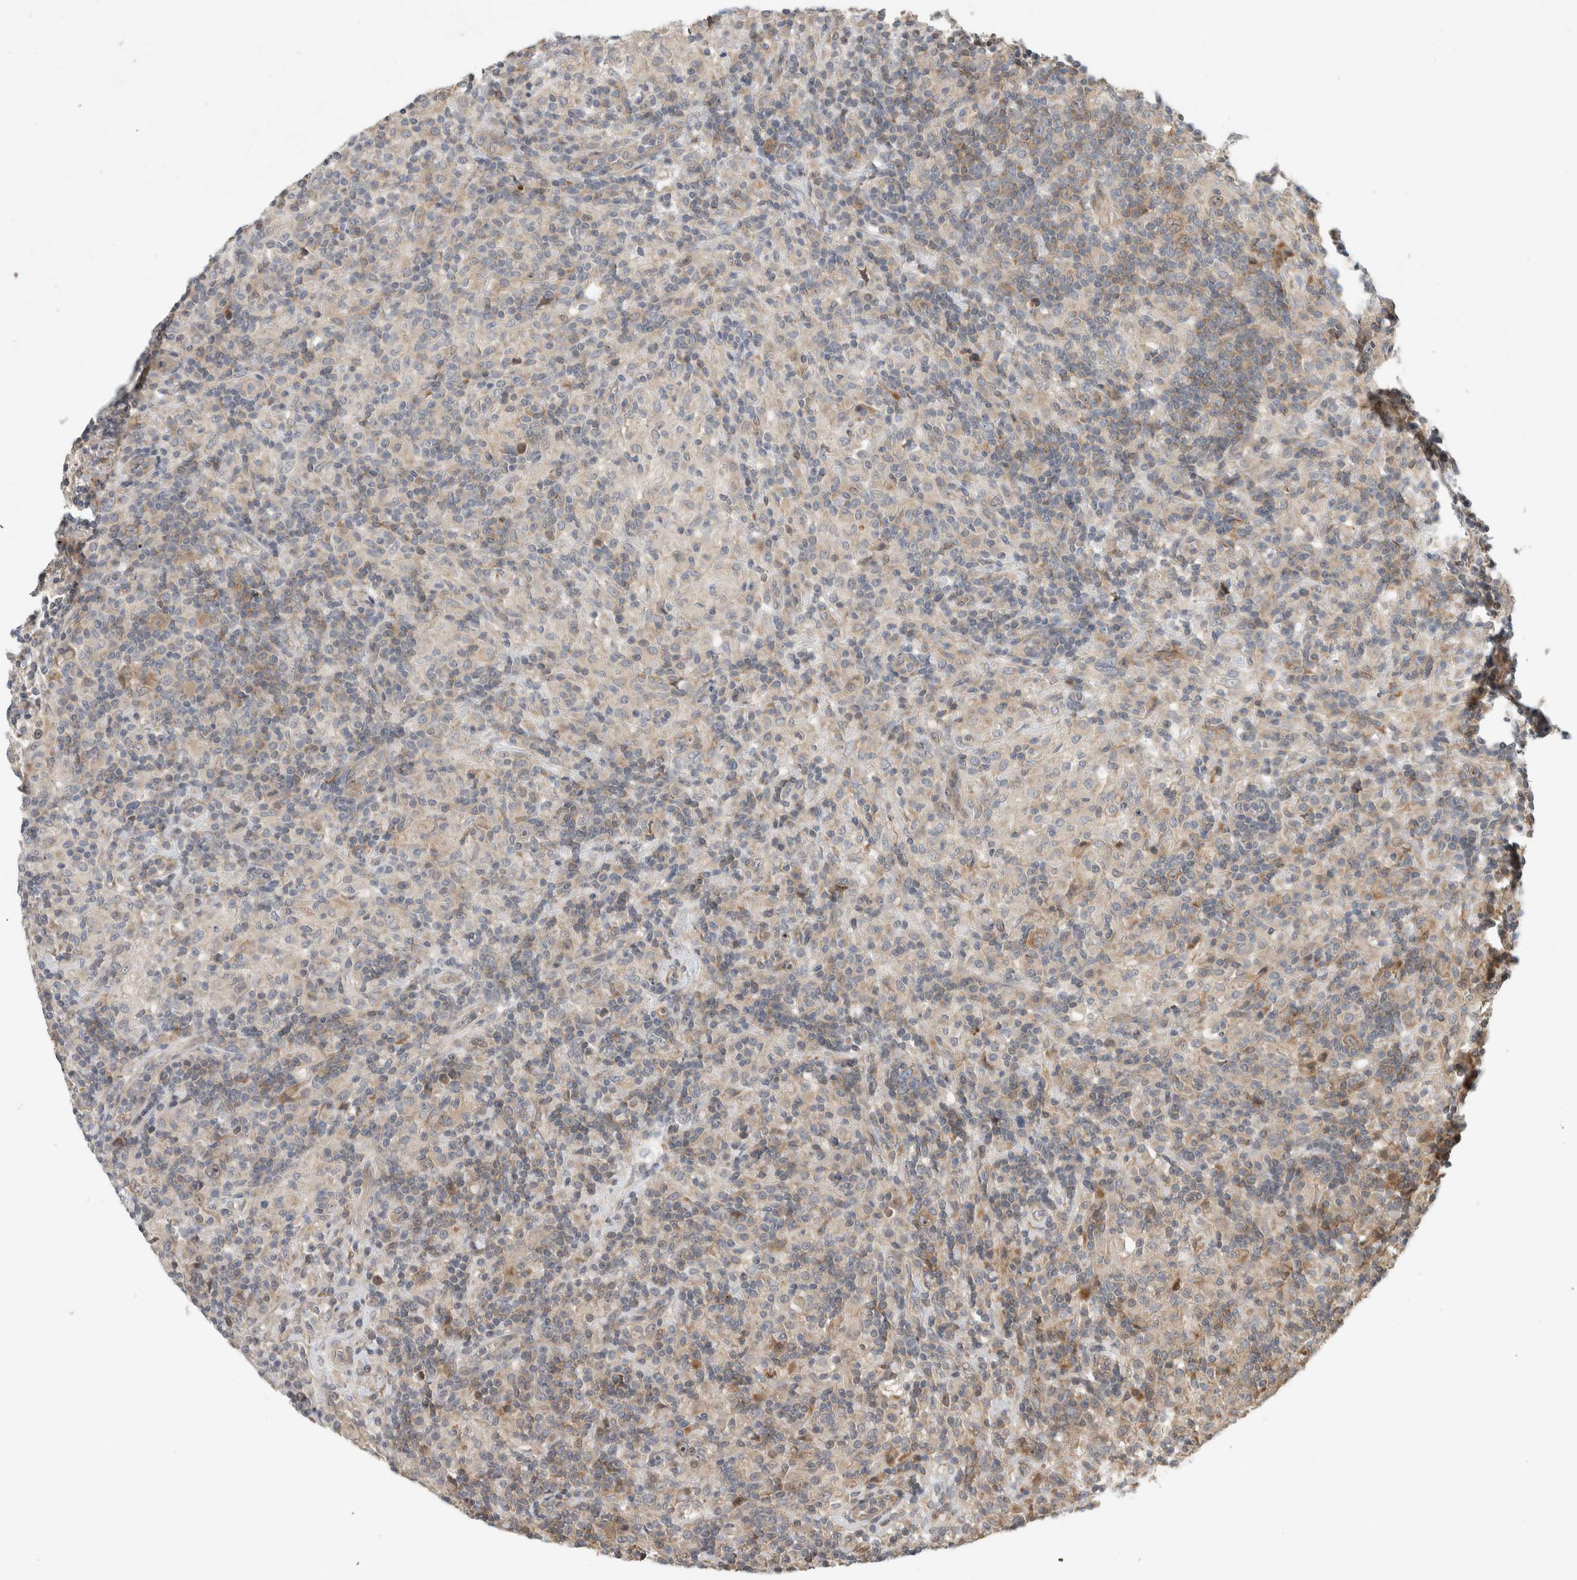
{"staining": {"intensity": "moderate", "quantity": "<25%", "location": "cytoplasmic/membranous"}, "tissue": "lymphoma", "cell_type": "Tumor cells", "image_type": "cancer", "snomed": [{"axis": "morphology", "description": "Hodgkin's disease, NOS"}, {"axis": "topography", "description": "Lymph node"}], "caption": "A high-resolution micrograph shows immunohistochemistry (IHC) staining of Hodgkin's disease, which shows moderate cytoplasmic/membranous expression in approximately <25% of tumor cells.", "gene": "PCDHB15", "patient": {"sex": "male", "age": 70}}